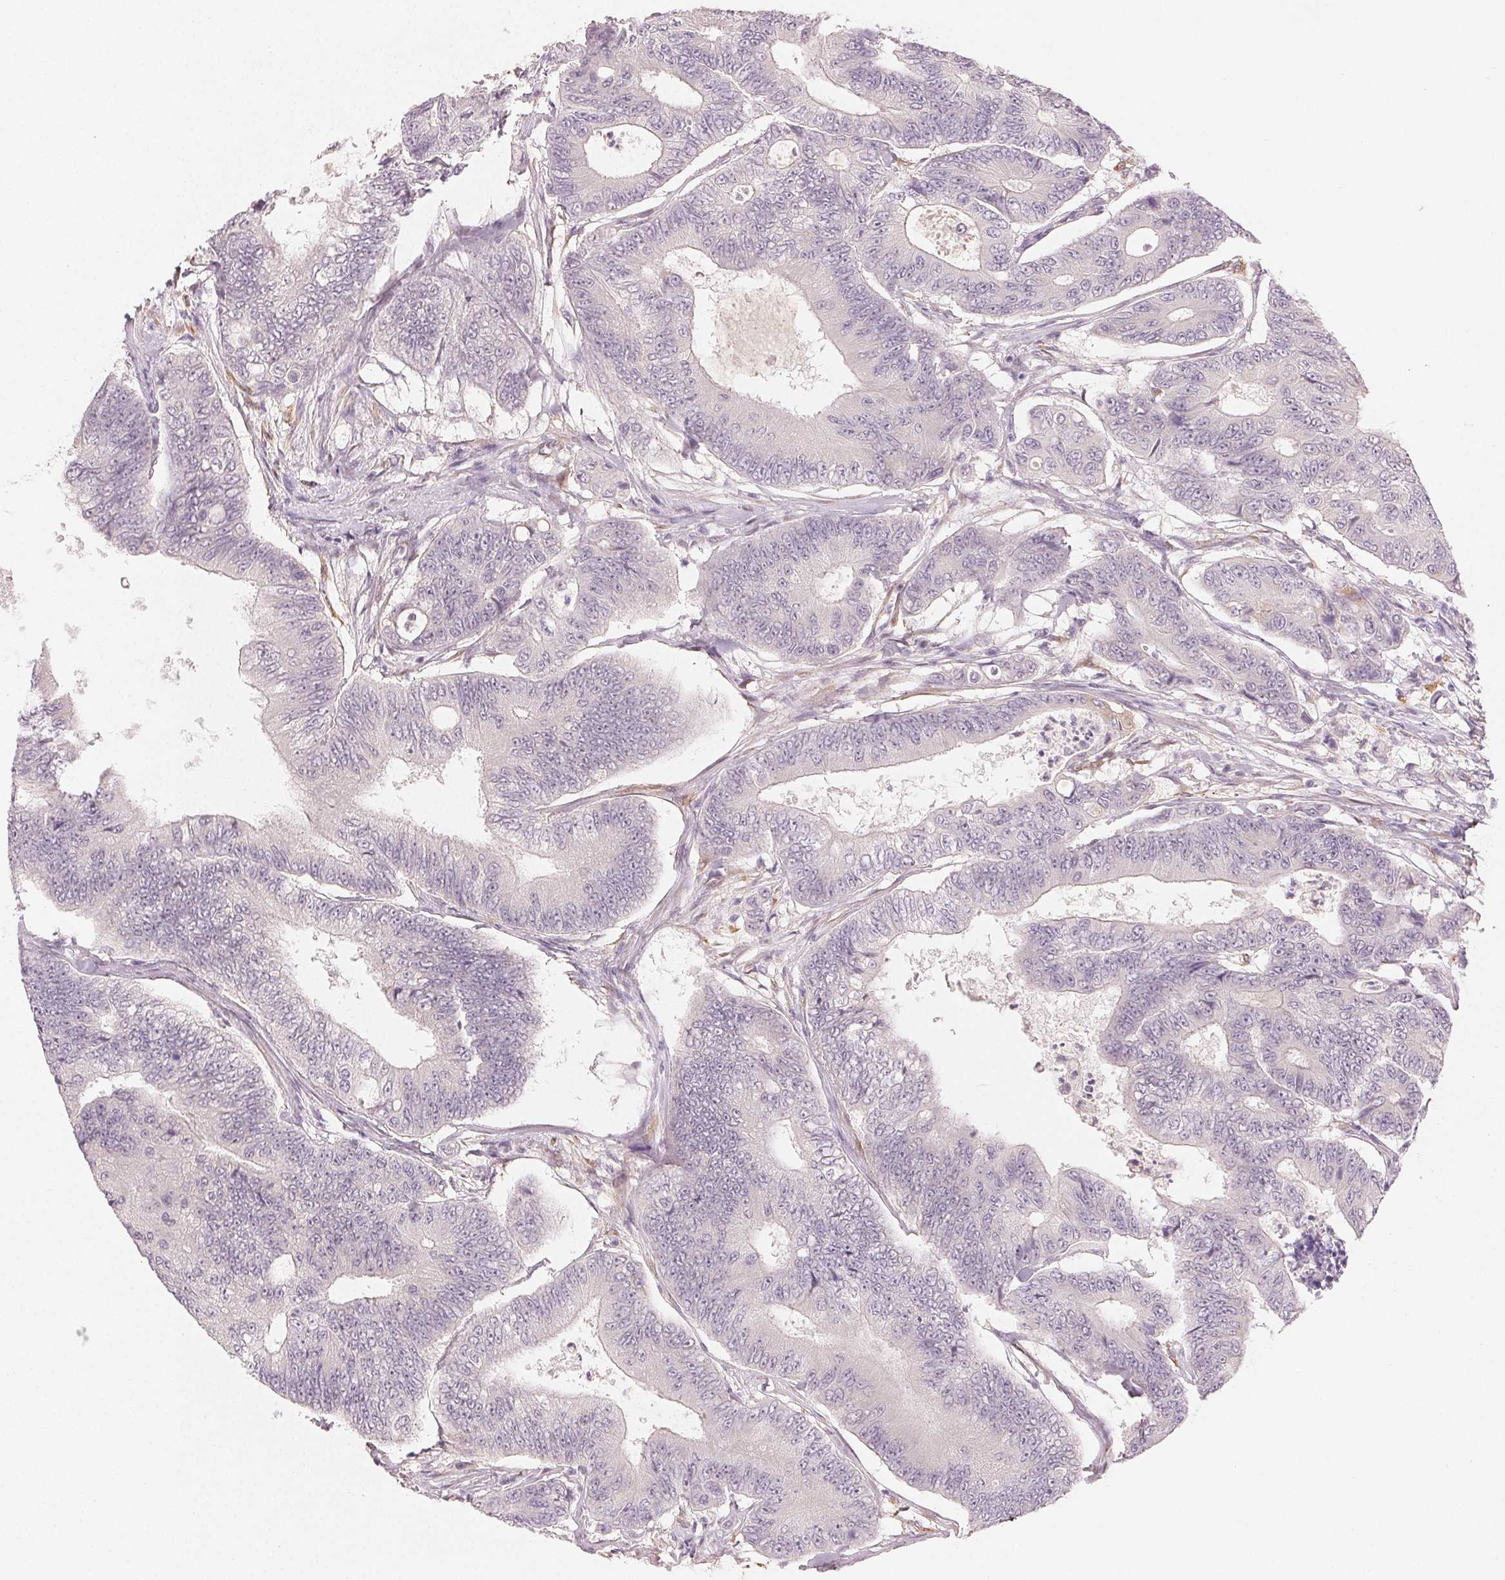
{"staining": {"intensity": "negative", "quantity": "none", "location": "none"}, "tissue": "colorectal cancer", "cell_type": "Tumor cells", "image_type": "cancer", "snomed": [{"axis": "morphology", "description": "Adenocarcinoma, NOS"}, {"axis": "topography", "description": "Colon"}], "caption": "The image exhibits no significant staining in tumor cells of colorectal adenocarcinoma.", "gene": "MAP1LC3A", "patient": {"sex": "female", "age": 48}}